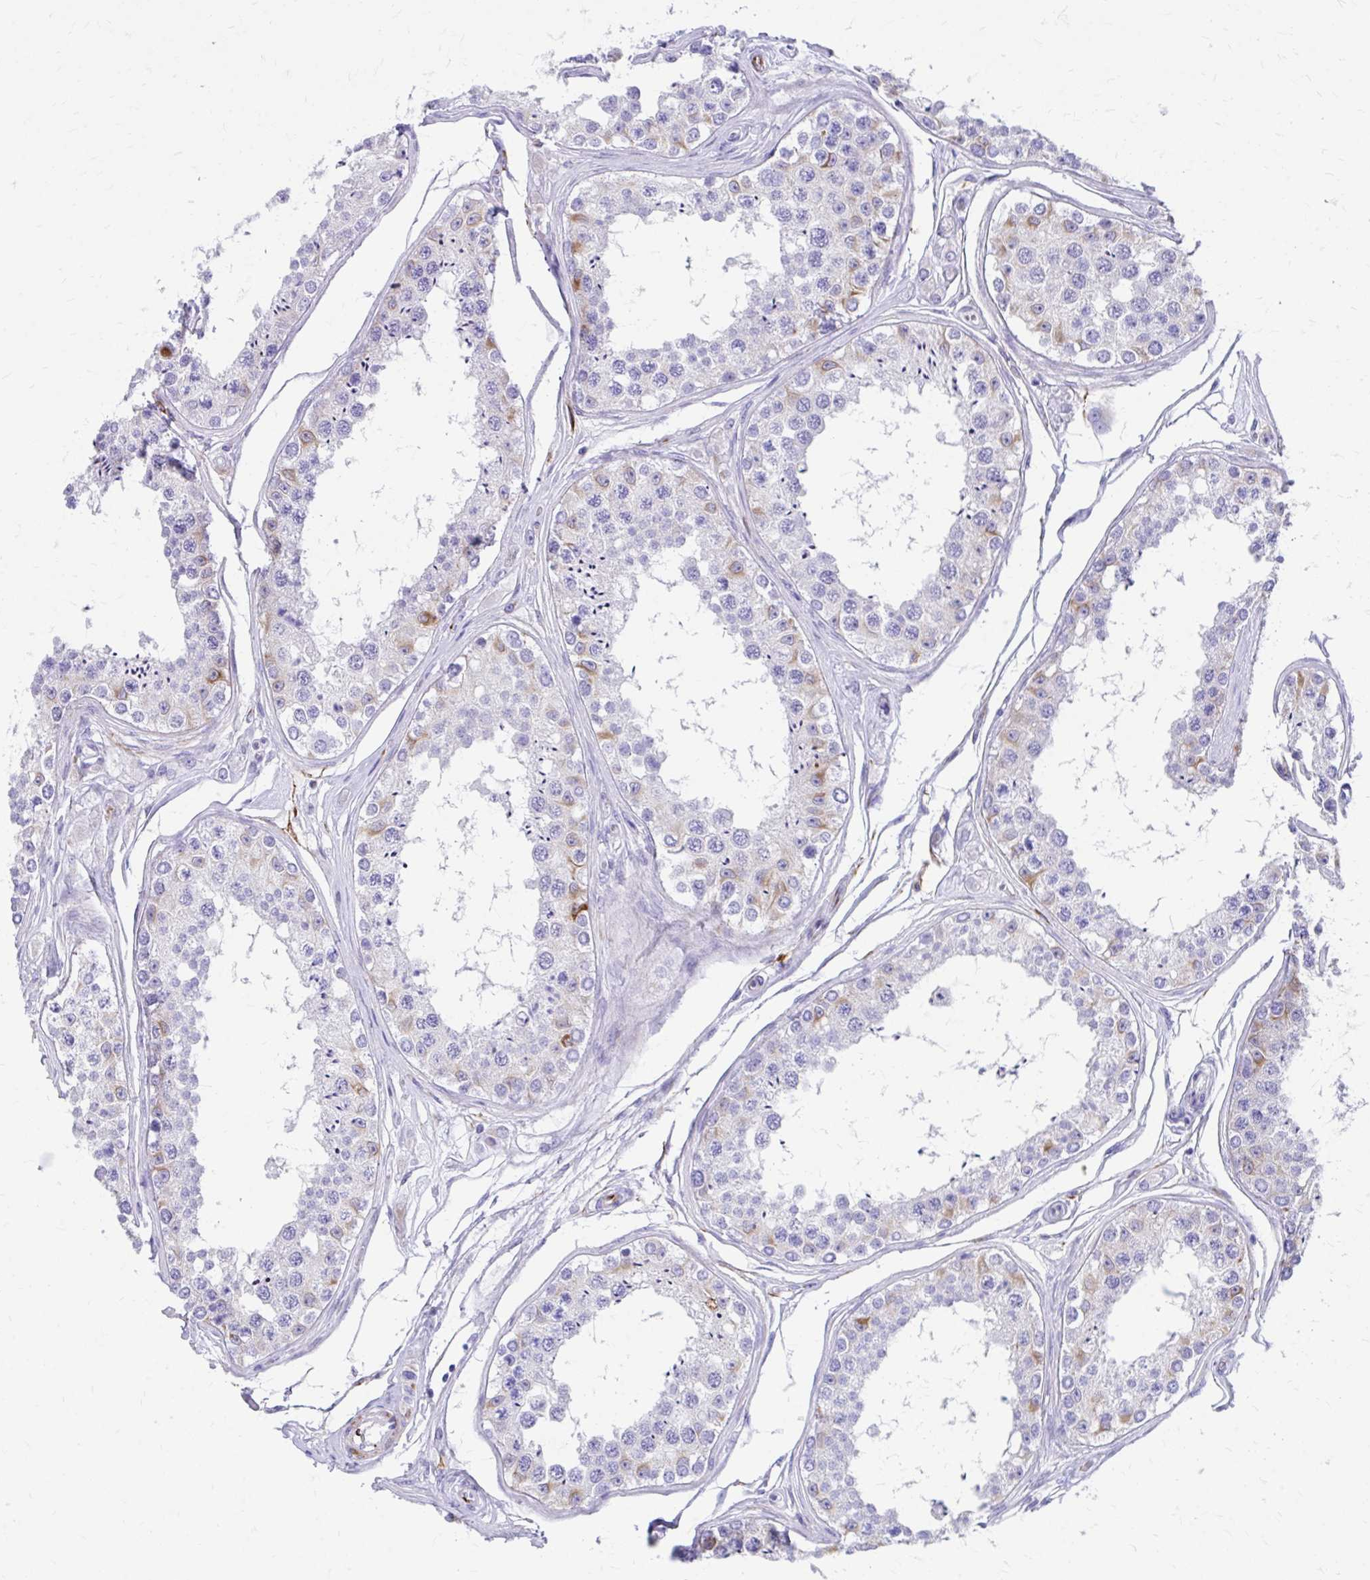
{"staining": {"intensity": "moderate", "quantity": "<25%", "location": "cytoplasmic/membranous"}, "tissue": "testis", "cell_type": "Cells in seminiferous ducts", "image_type": "normal", "snomed": [{"axis": "morphology", "description": "Normal tissue, NOS"}, {"axis": "topography", "description": "Testis"}], "caption": "Immunohistochemical staining of normal human testis exhibits moderate cytoplasmic/membranous protein expression in approximately <25% of cells in seminiferous ducts.", "gene": "ZNF699", "patient": {"sex": "male", "age": 25}}